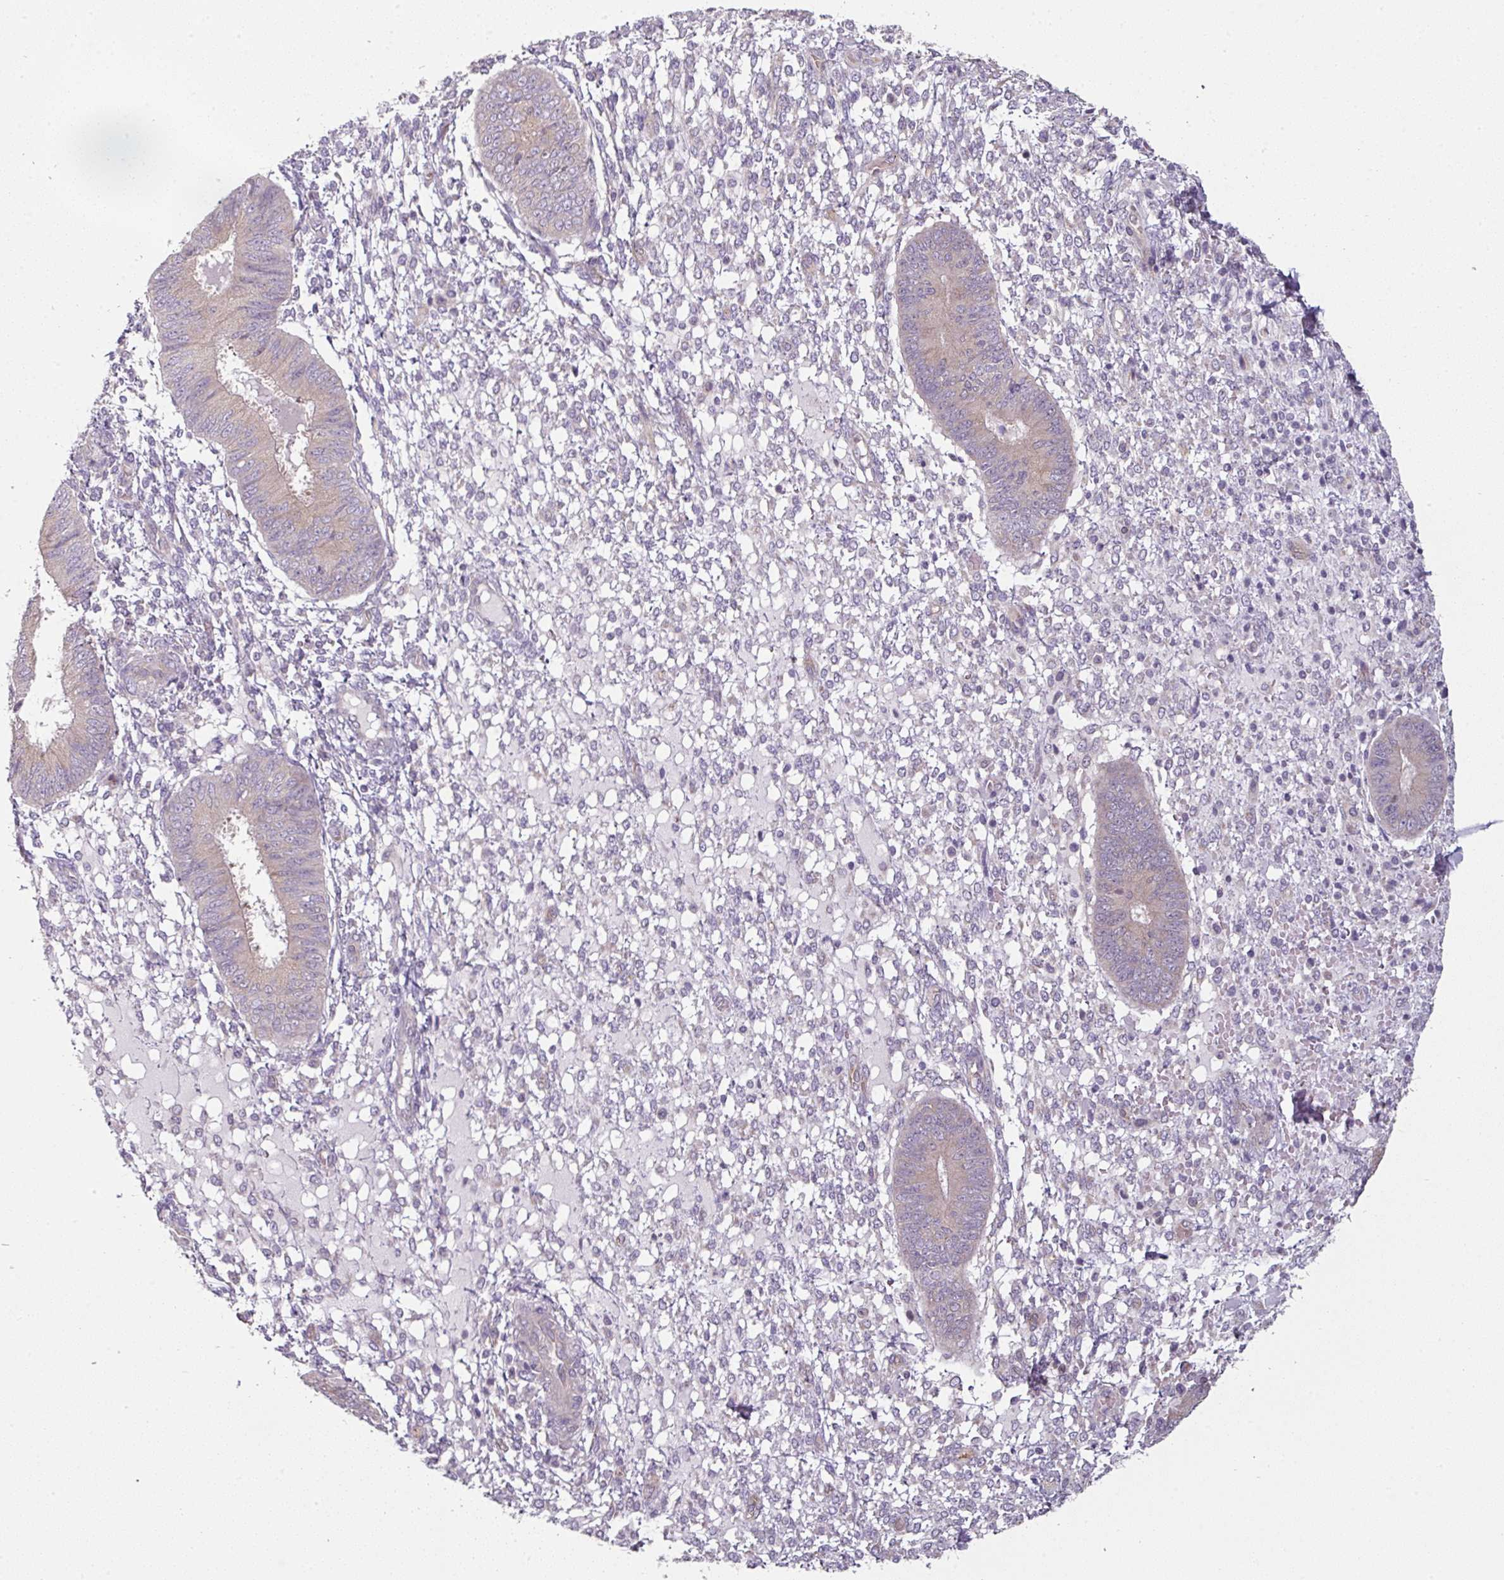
{"staining": {"intensity": "negative", "quantity": "none", "location": "none"}, "tissue": "endometrium", "cell_type": "Cells in endometrial stroma", "image_type": "normal", "snomed": [{"axis": "morphology", "description": "Normal tissue, NOS"}, {"axis": "topography", "description": "Endometrium"}], "caption": "This is a histopathology image of immunohistochemistry (IHC) staining of unremarkable endometrium, which shows no positivity in cells in endometrial stroma.", "gene": "C19orf33", "patient": {"sex": "female", "age": 49}}